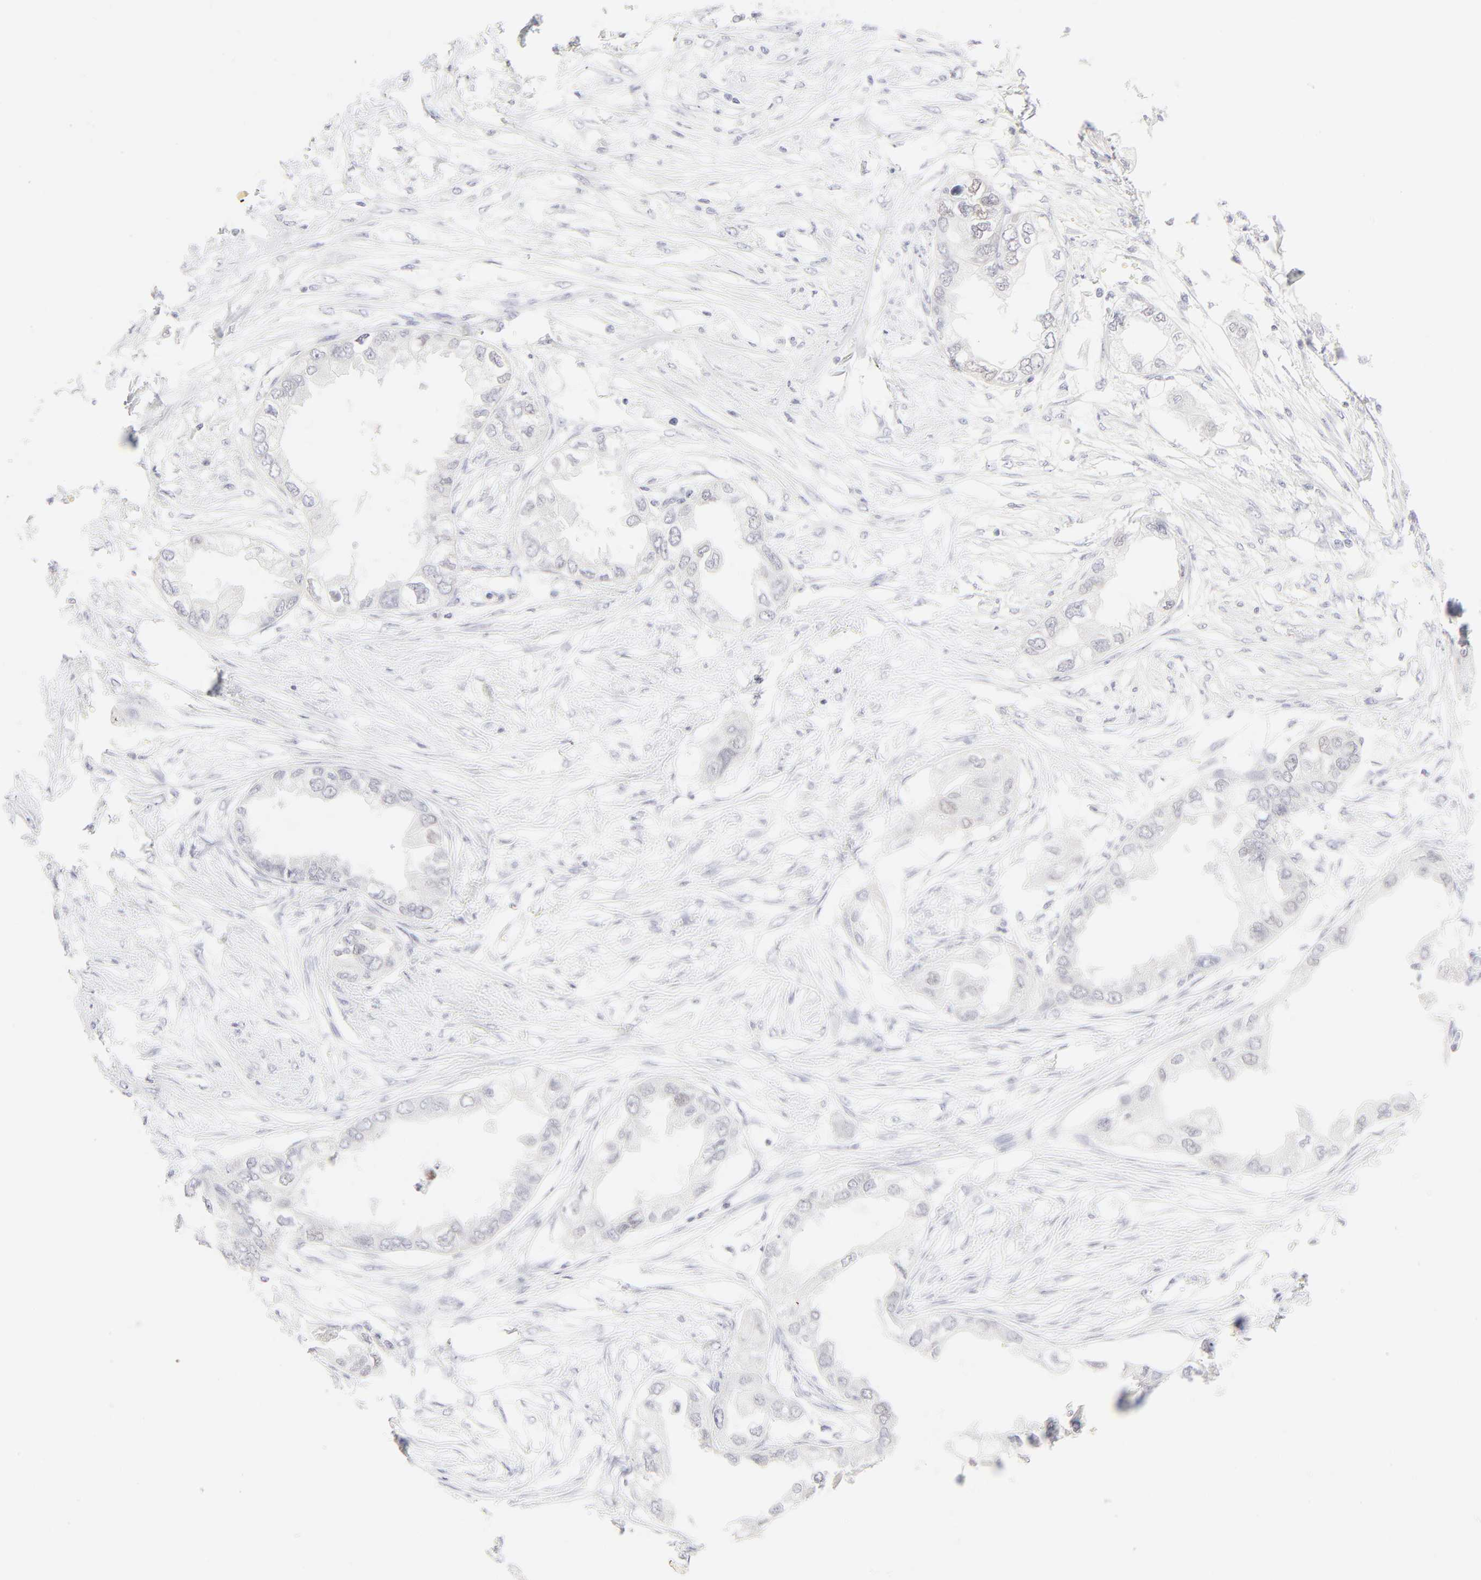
{"staining": {"intensity": "negative", "quantity": "none", "location": "none"}, "tissue": "endometrial cancer", "cell_type": "Tumor cells", "image_type": "cancer", "snomed": [{"axis": "morphology", "description": "Adenocarcinoma, NOS"}, {"axis": "topography", "description": "Endometrium"}], "caption": "Endometrial adenocarcinoma stained for a protein using IHC reveals no positivity tumor cells.", "gene": "ELF3", "patient": {"sex": "female", "age": 67}}